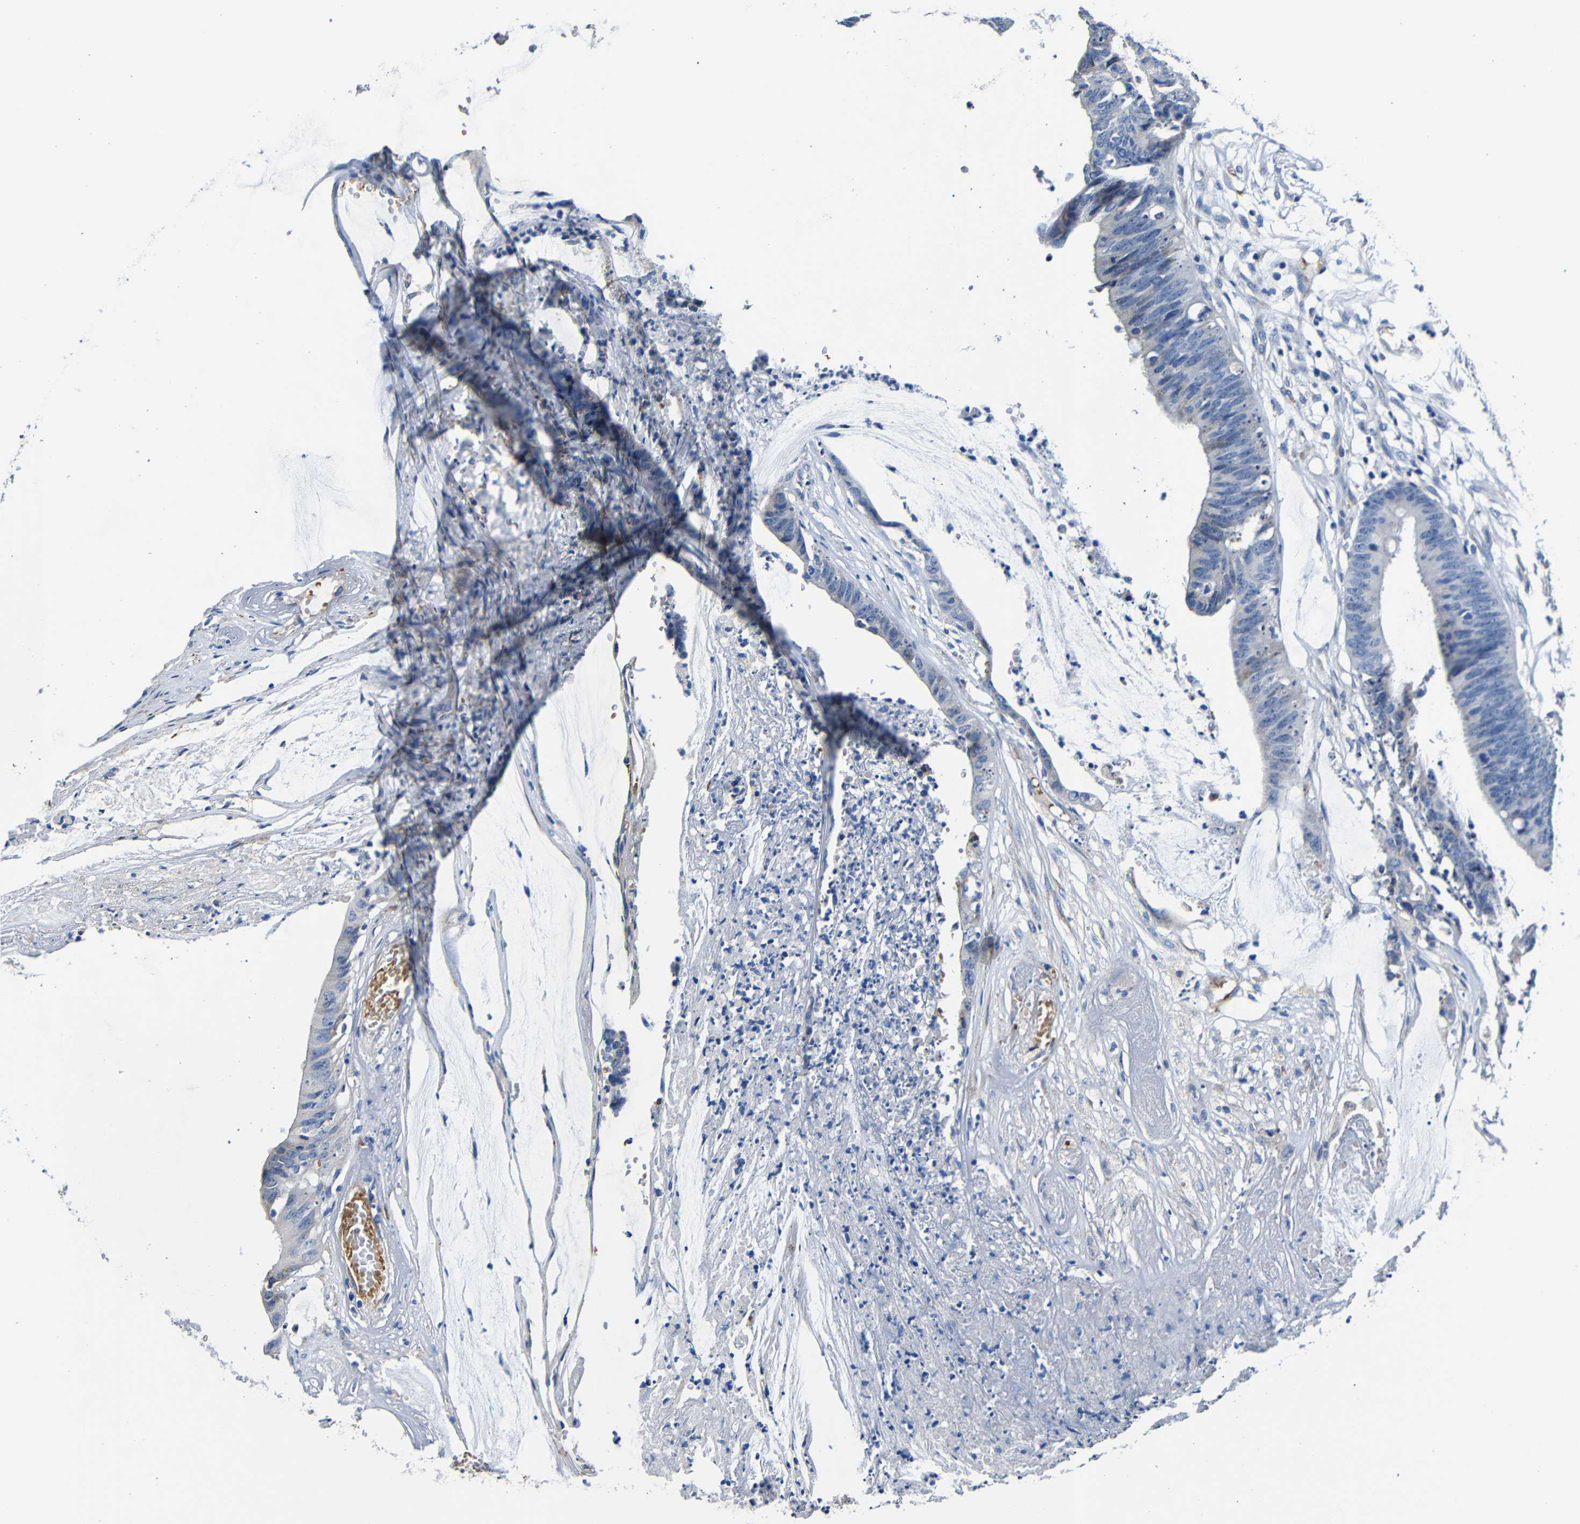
{"staining": {"intensity": "negative", "quantity": "none", "location": "none"}, "tissue": "colorectal cancer", "cell_type": "Tumor cells", "image_type": "cancer", "snomed": [{"axis": "morphology", "description": "Adenocarcinoma, NOS"}, {"axis": "topography", "description": "Rectum"}], "caption": "Photomicrograph shows no significant protein staining in tumor cells of colorectal cancer (adenocarcinoma).", "gene": "TNFAIP1", "patient": {"sex": "female", "age": 66}}